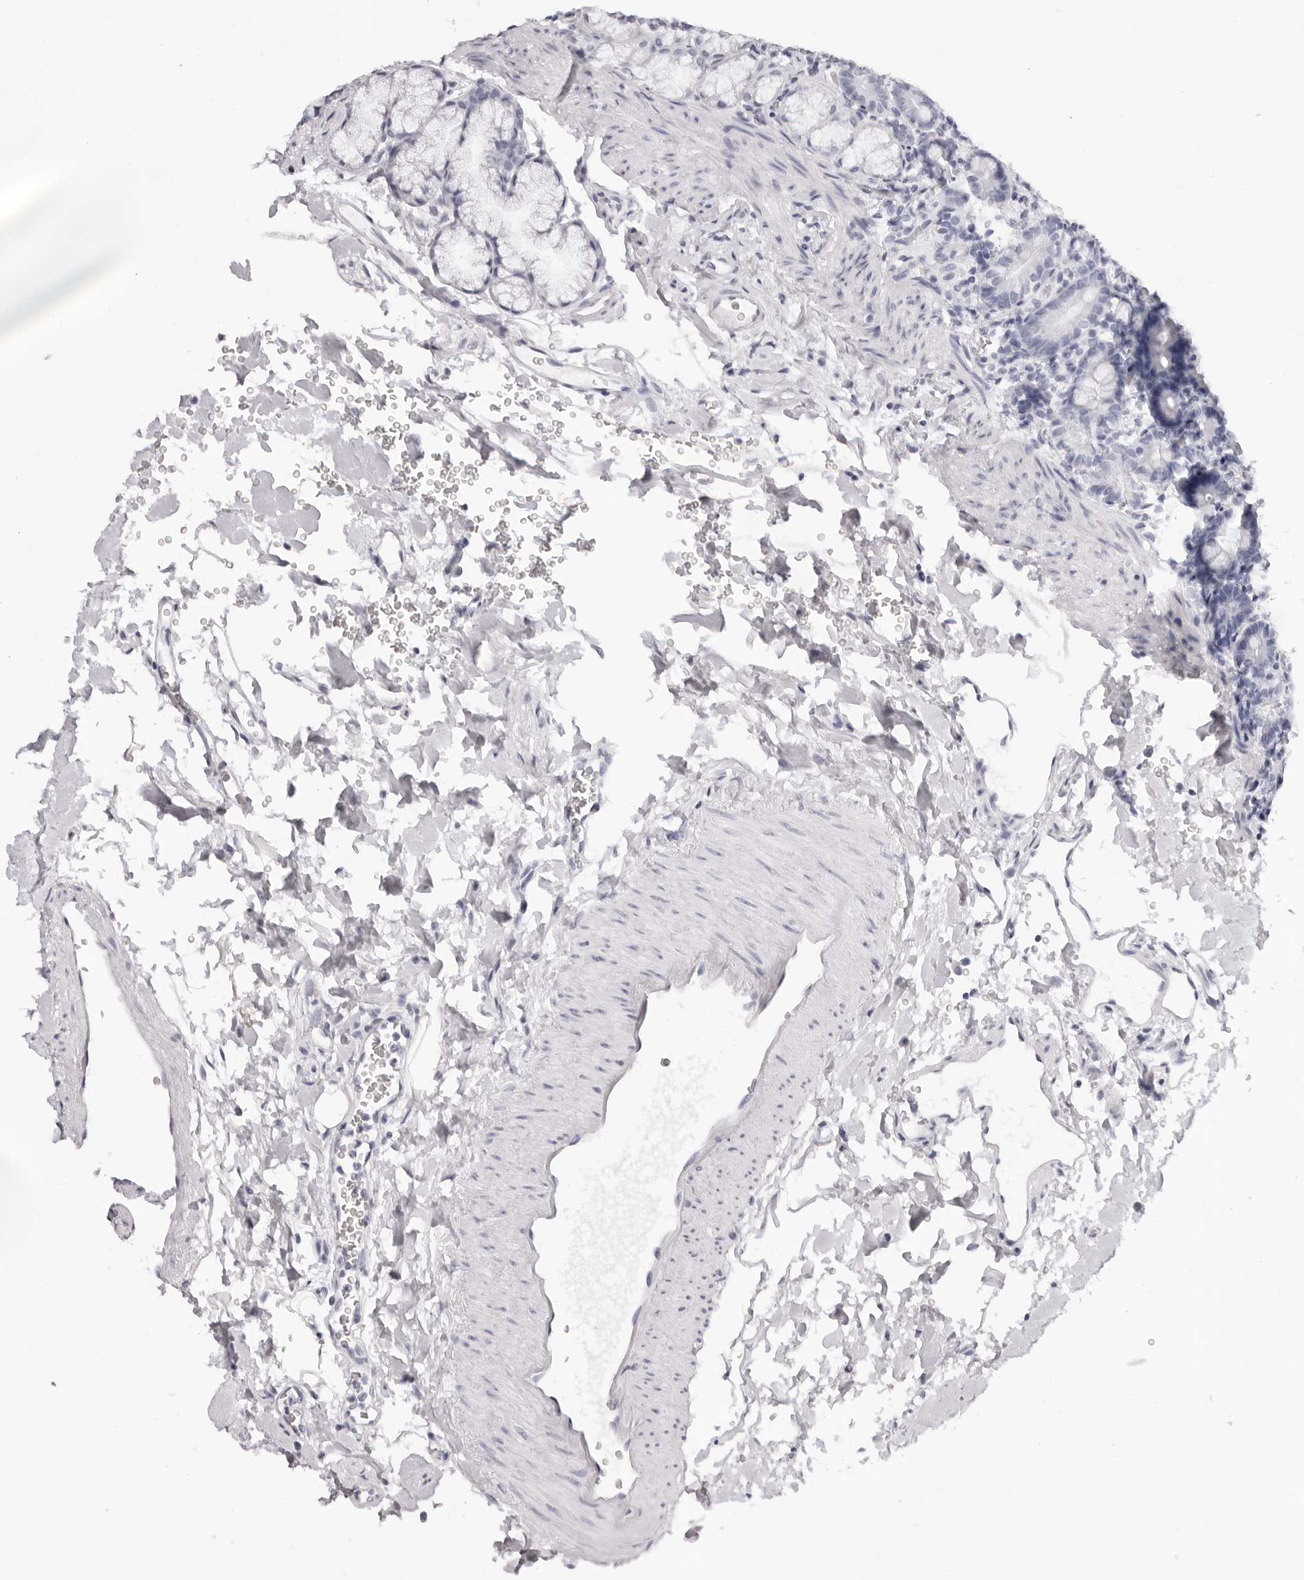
{"staining": {"intensity": "negative", "quantity": "none", "location": "none"}, "tissue": "duodenum", "cell_type": "Glandular cells", "image_type": "normal", "snomed": [{"axis": "morphology", "description": "Normal tissue, NOS"}, {"axis": "topography", "description": "Duodenum"}], "caption": "Immunohistochemistry of benign duodenum exhibits no staining in glandular cells.", "gene": "RHO", "patient": {"sex": "male", "age": 54}}